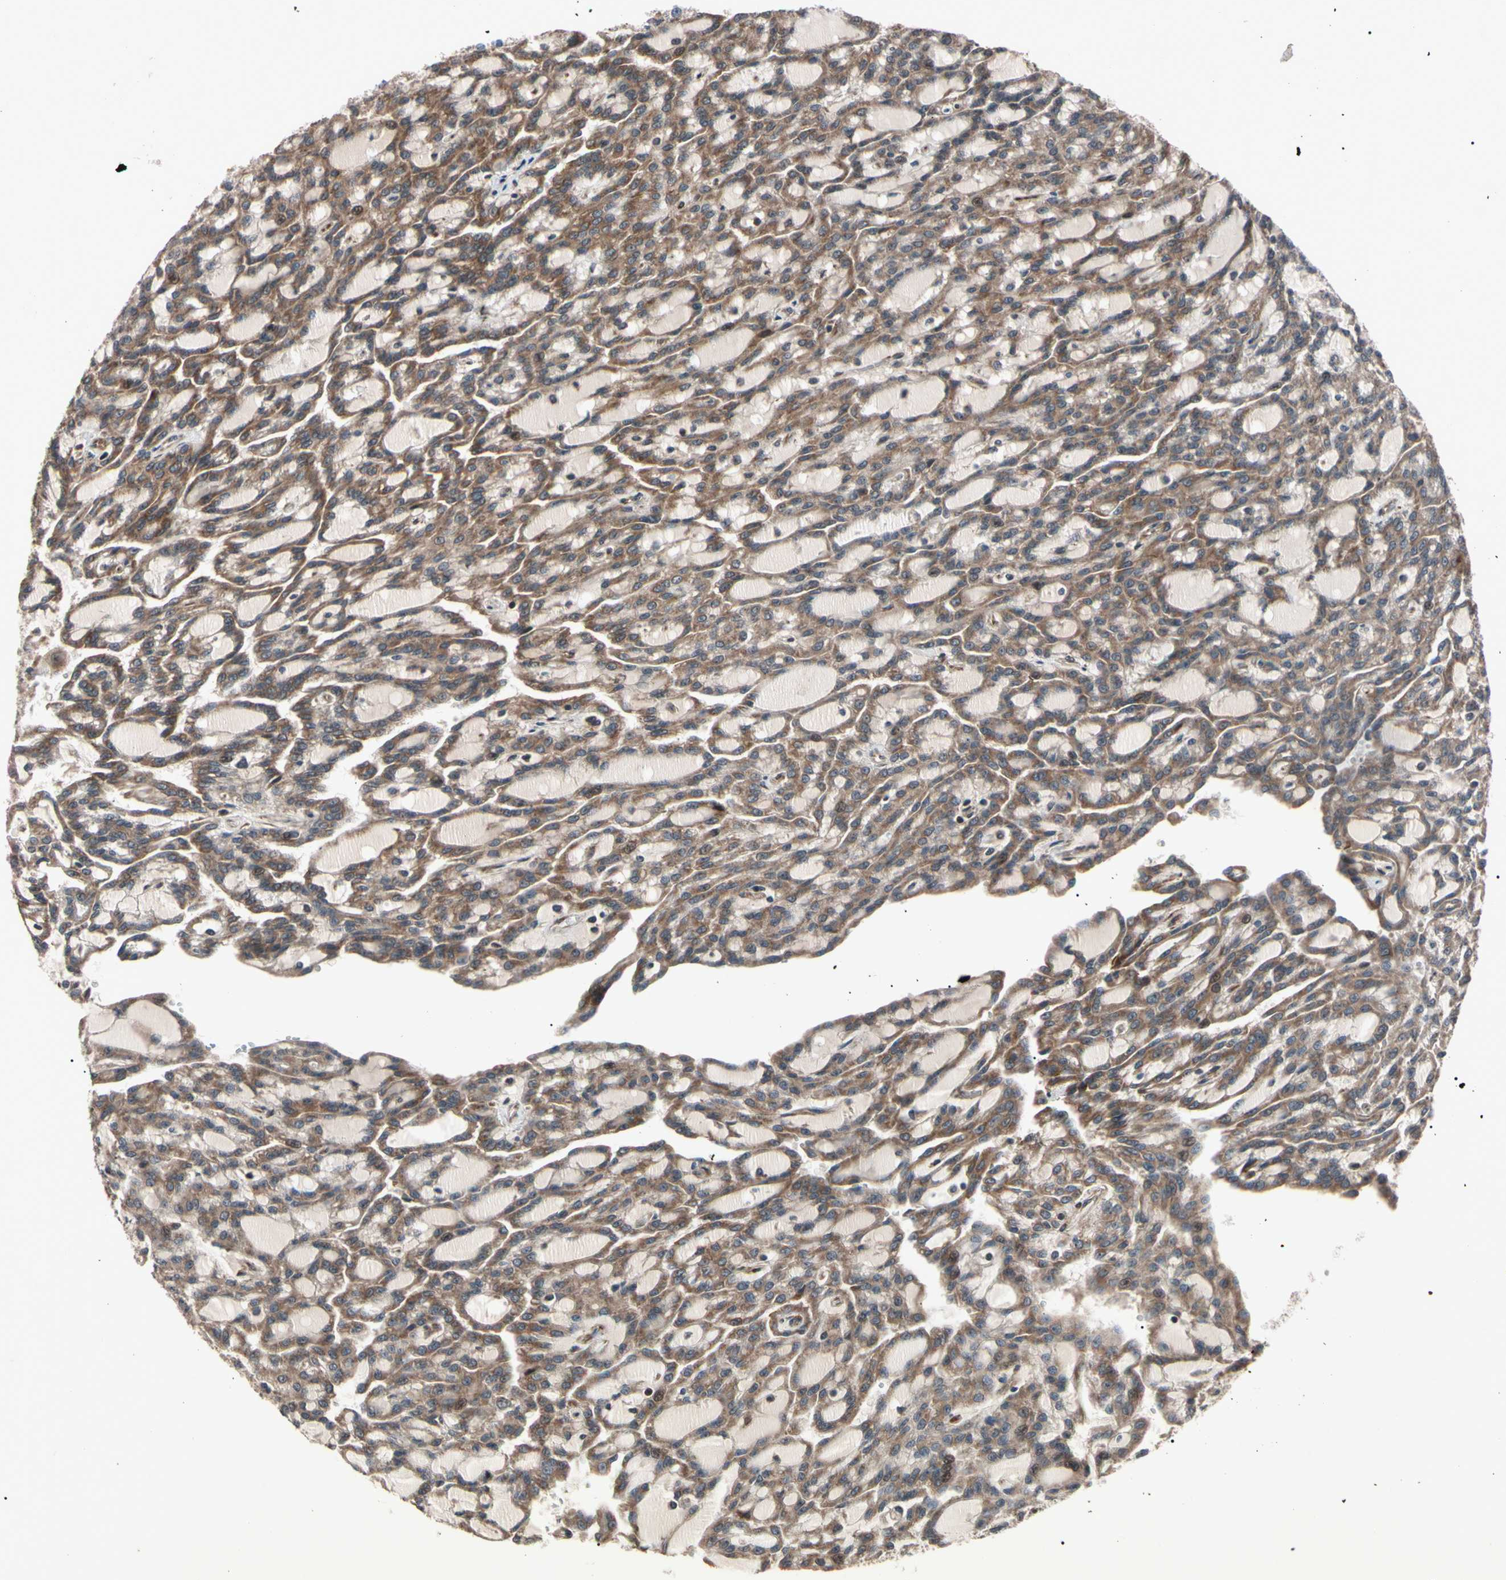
{"staining": {"intensity": "moderate", "quantity": ">75%", "location": "cytoplasmic/membranous"}, "tissue": "renal cancer", "cell_type": "Tumor cells", "image_type": "cancer", "snomed": [{"axis": "morphology", "description": "Adenocarcinoma, NOS"}, {"axis": "topography", "description": "Kidney"}], "caption": "The histopathology image exhibits staining of renal adenocarcinoma, revealing moderate cytoplasmic/membranous protein staining (brown color) within tumor cells. The protein of interest is shown in brown color, while the nuclei are stained blue.", "gene": "GUCY1B1", "patient": {"sex": "male", "age": 63}}